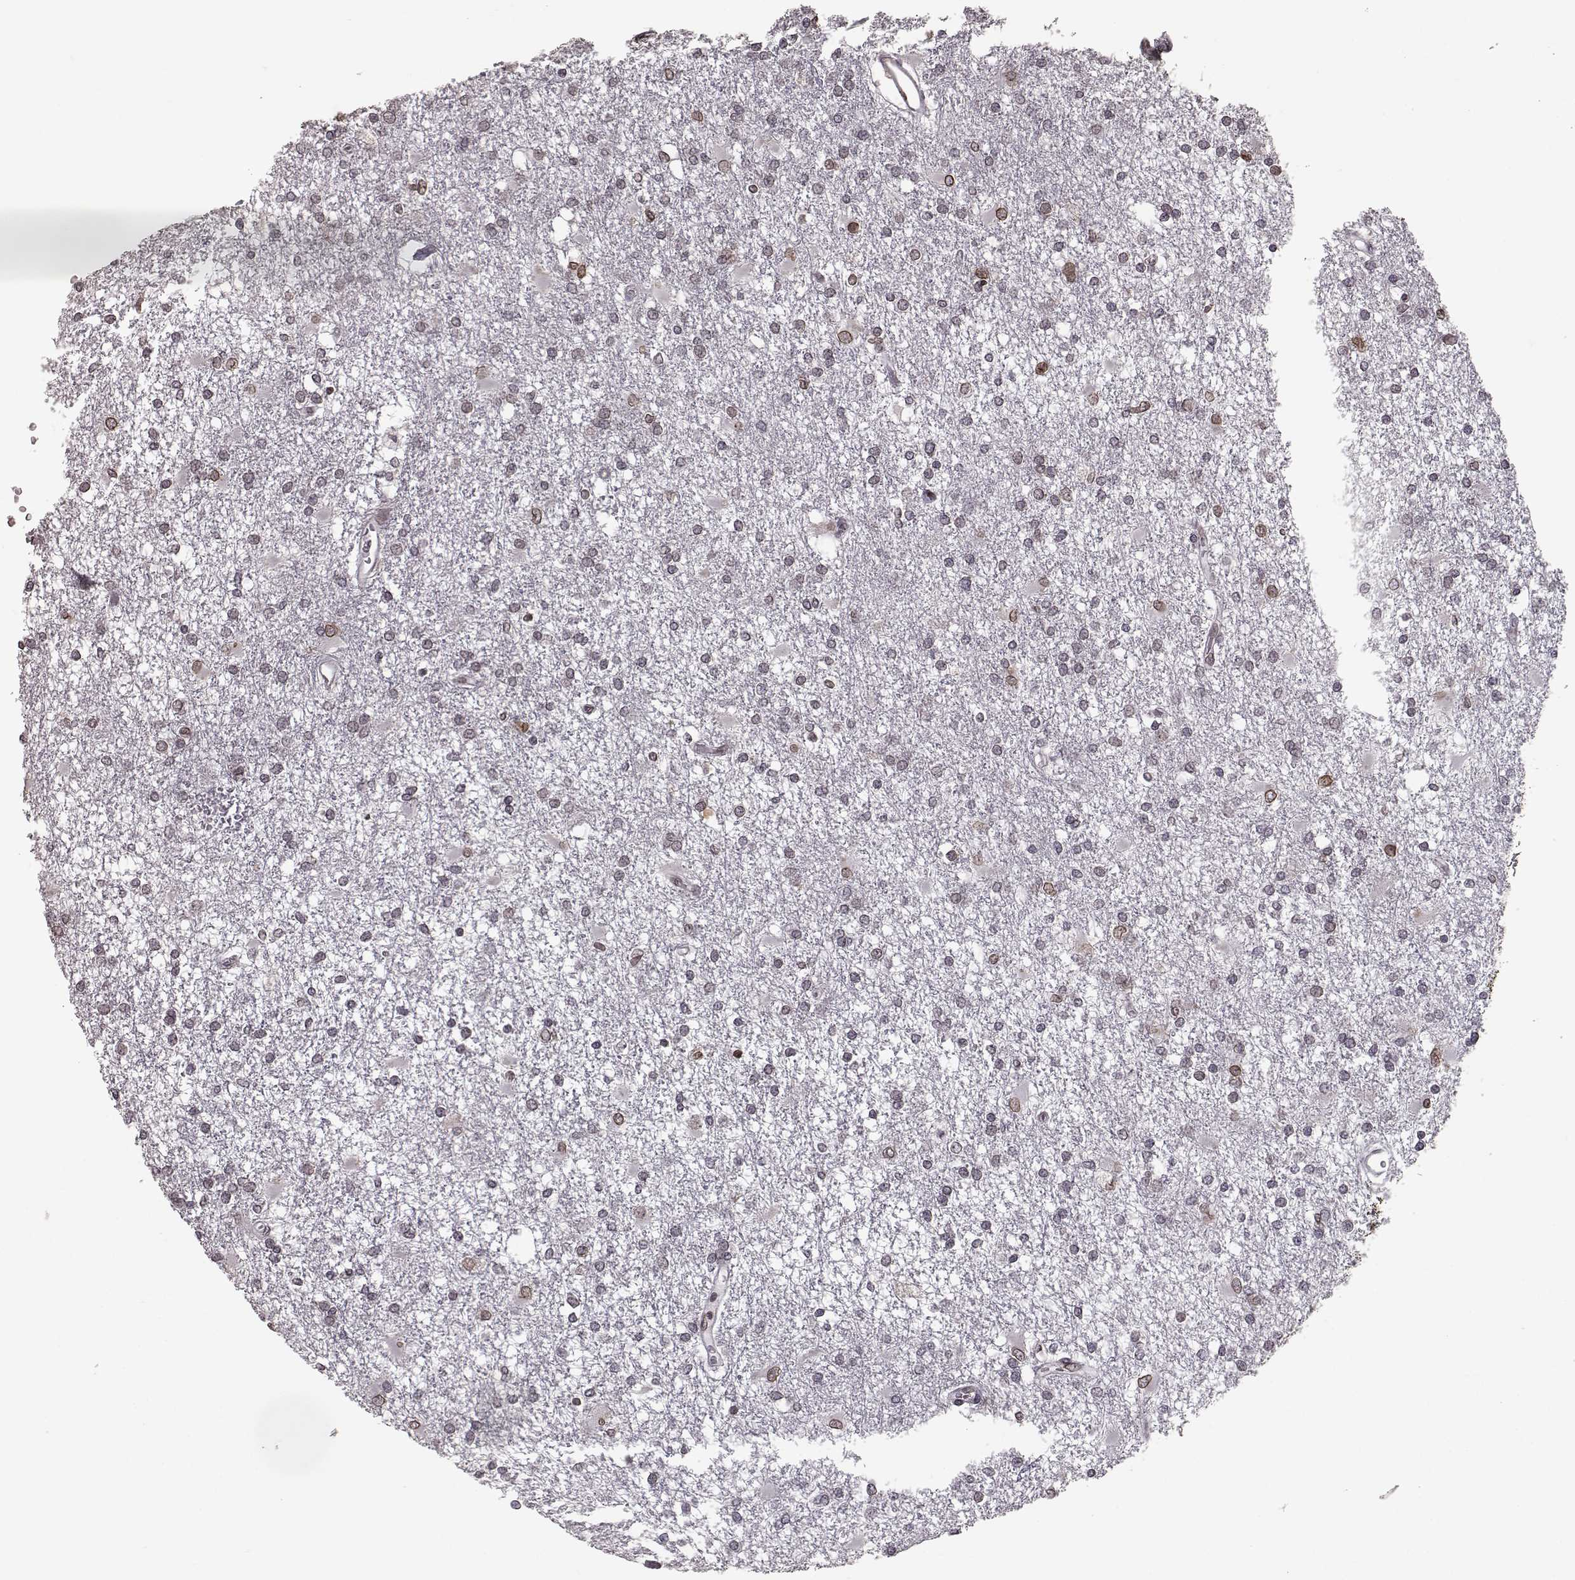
{"staining": {"intensity": "negative", "quantity": "none", "location": "none"}, "tissue": "glioma", "cell_type": "Tumor cells", "image_type": "cancer", "snomed": [{"axis": "morphology", "description": "Glioma, malignant, High grade"}, {"axis": "topography", "description": "Cerebral cortex"}], "caption": "A photomicrograph of glioma stained for a protein demonstrates no brown staining in tumor cells.", "gene": "NUP37", "patient": {"sex": "male", "age": 79}}